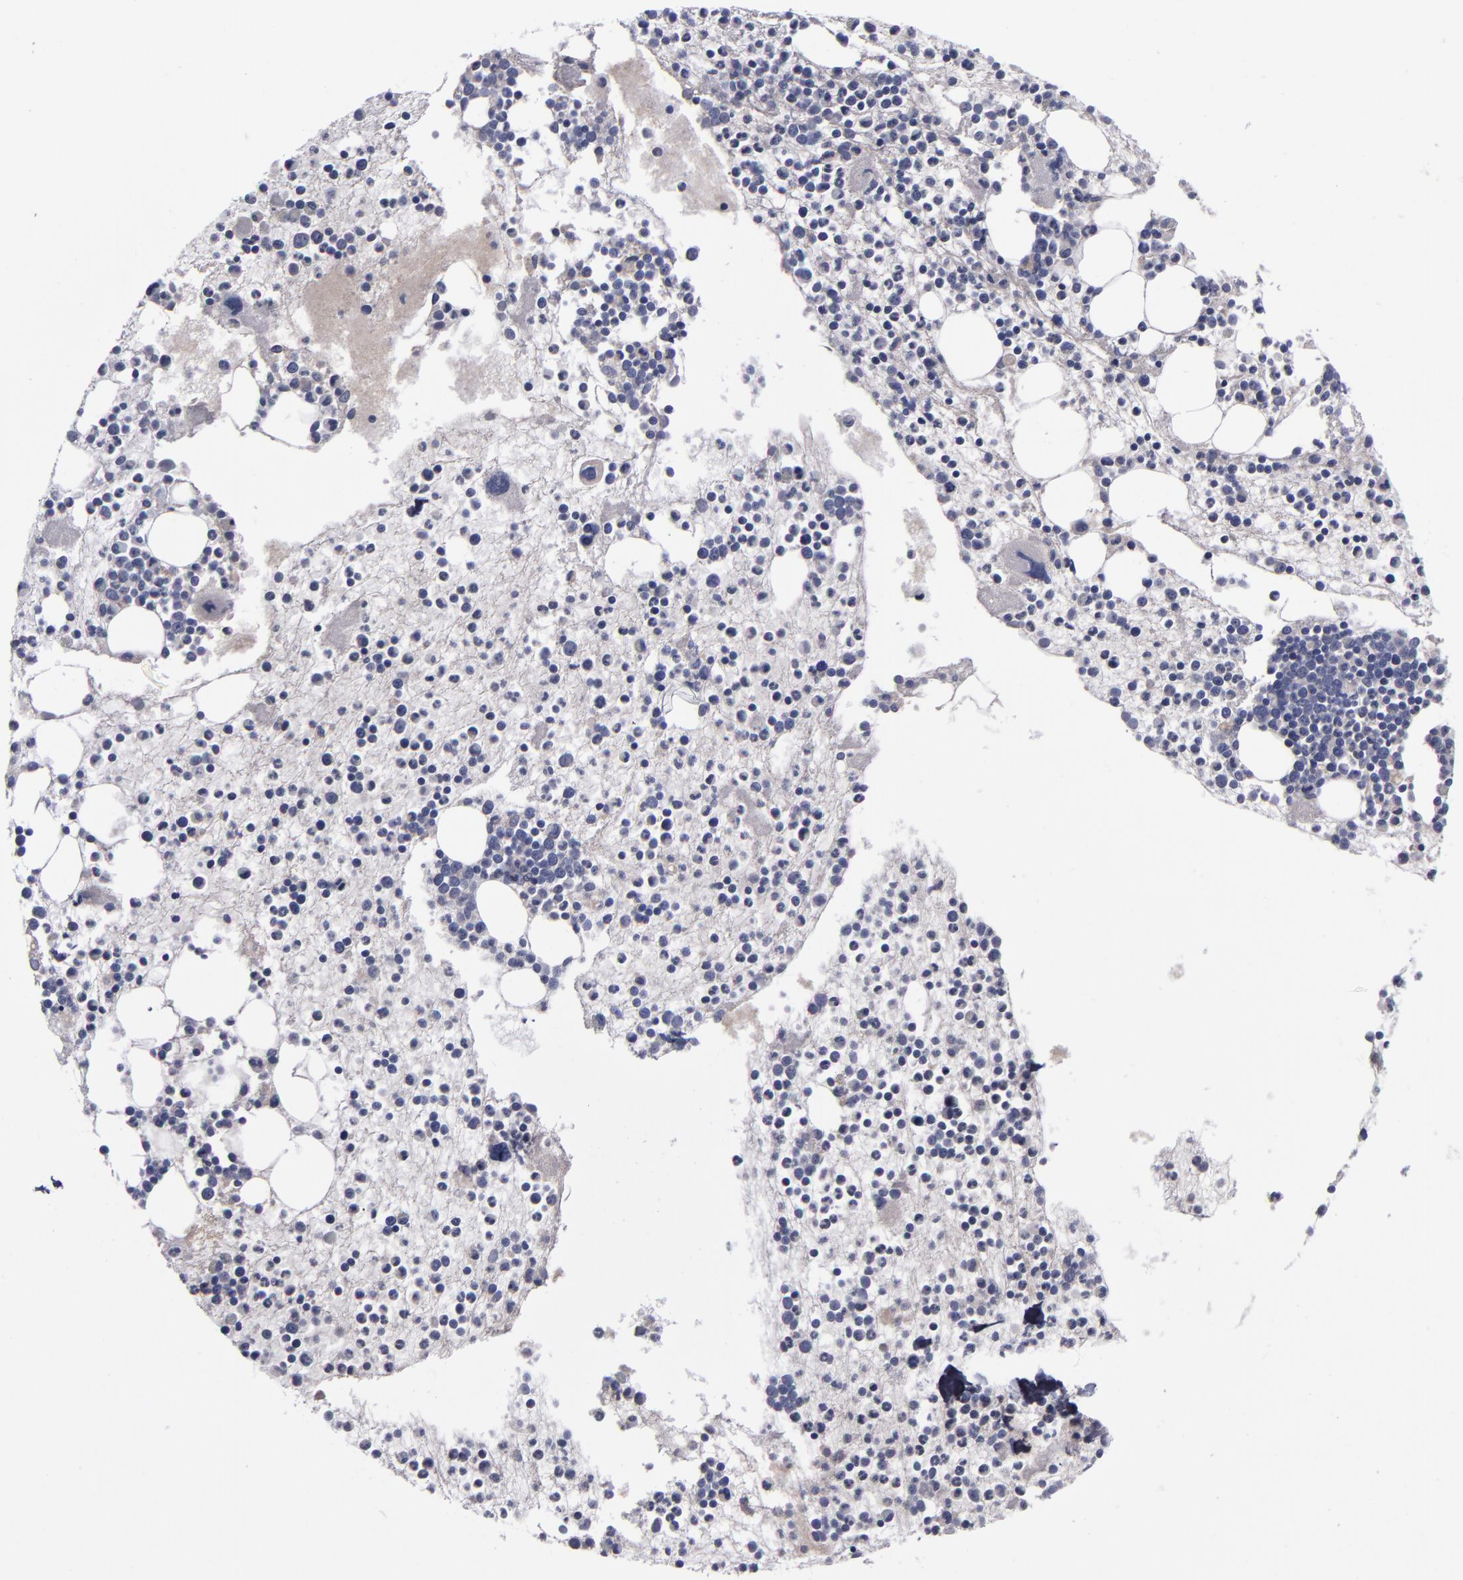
{"staining": {"intensity": "weak", "quantity": "<25%", "location": "cytoplasmic/membranous"}, "tissue": "bone marrow", "cell_type": "Hematopoietic cells", "image_type": "normal", "snomed": [{"axis": "morphology", "description": "Normal tissue, NOS"}, {"axis": "topography", "description": "Bone marrow"}], "caption": "Immunohistochemistry of benign bone marrow demonstrates no staining in hematopoietic cells.", "gene": "MMP11", "patient": {"sex": "male", "age": 15}}